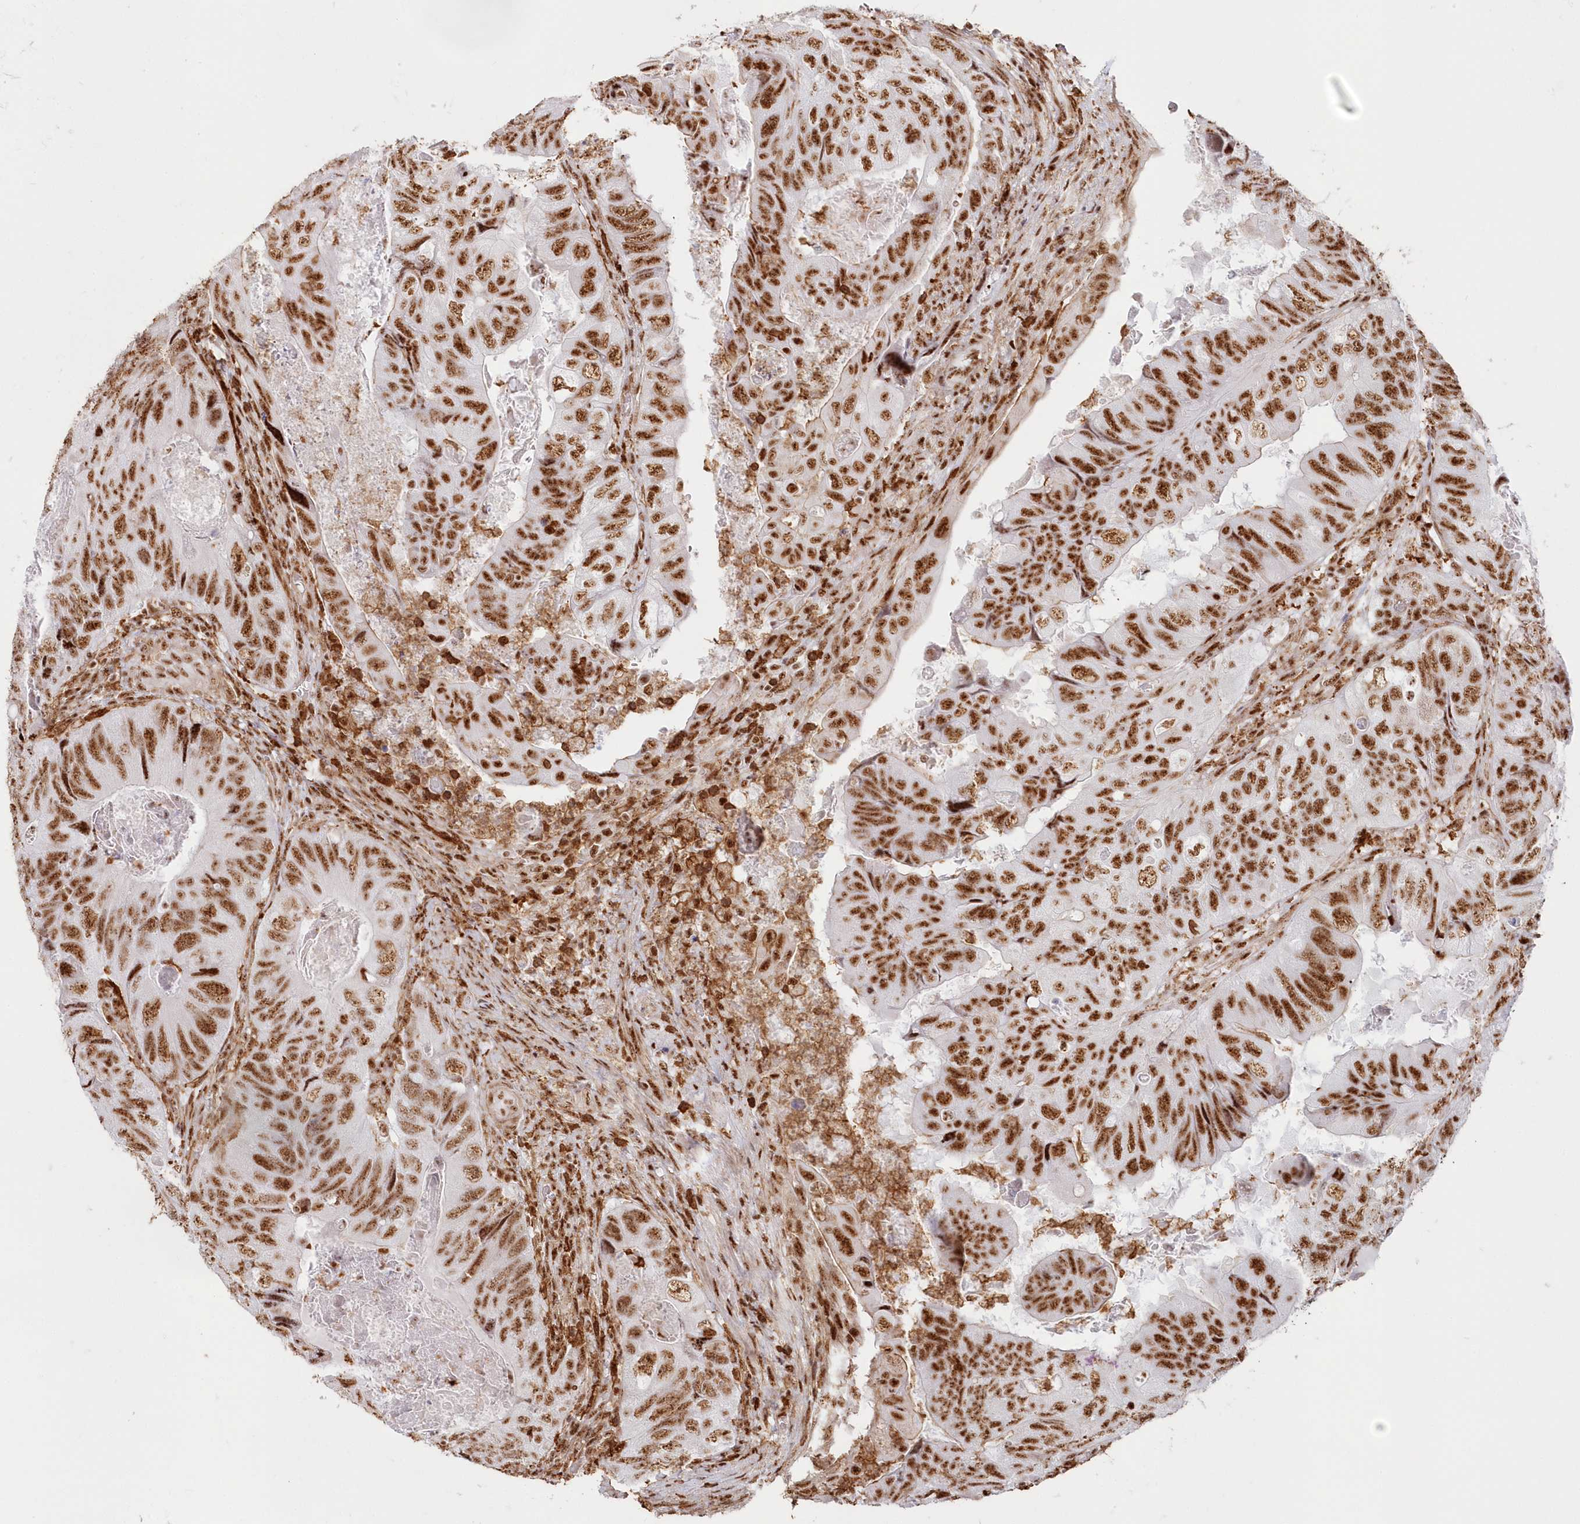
{"staining": {"intensity": "moderate", "quantity": ">75%", "location": "nuclear"}, "tissue": "colorectal cancer", "cell_type": "Tumor cells", "image_type": "cancer", "snomed": [{"axis": "morphology", "description": "Adenocarcinoma, NOS"}, {"axis": "topography", "description": "Rectum"}], "caption": "Immunohistochemistry (DAB) staining of human colorectal adenocarcinoma demonstrates moderate nuclear protein expression in approximately >75% of tumor cells. Nuclei are stained in blue.", "gene": "DDX46", "patient": {"sex": "male", "age": 63}}